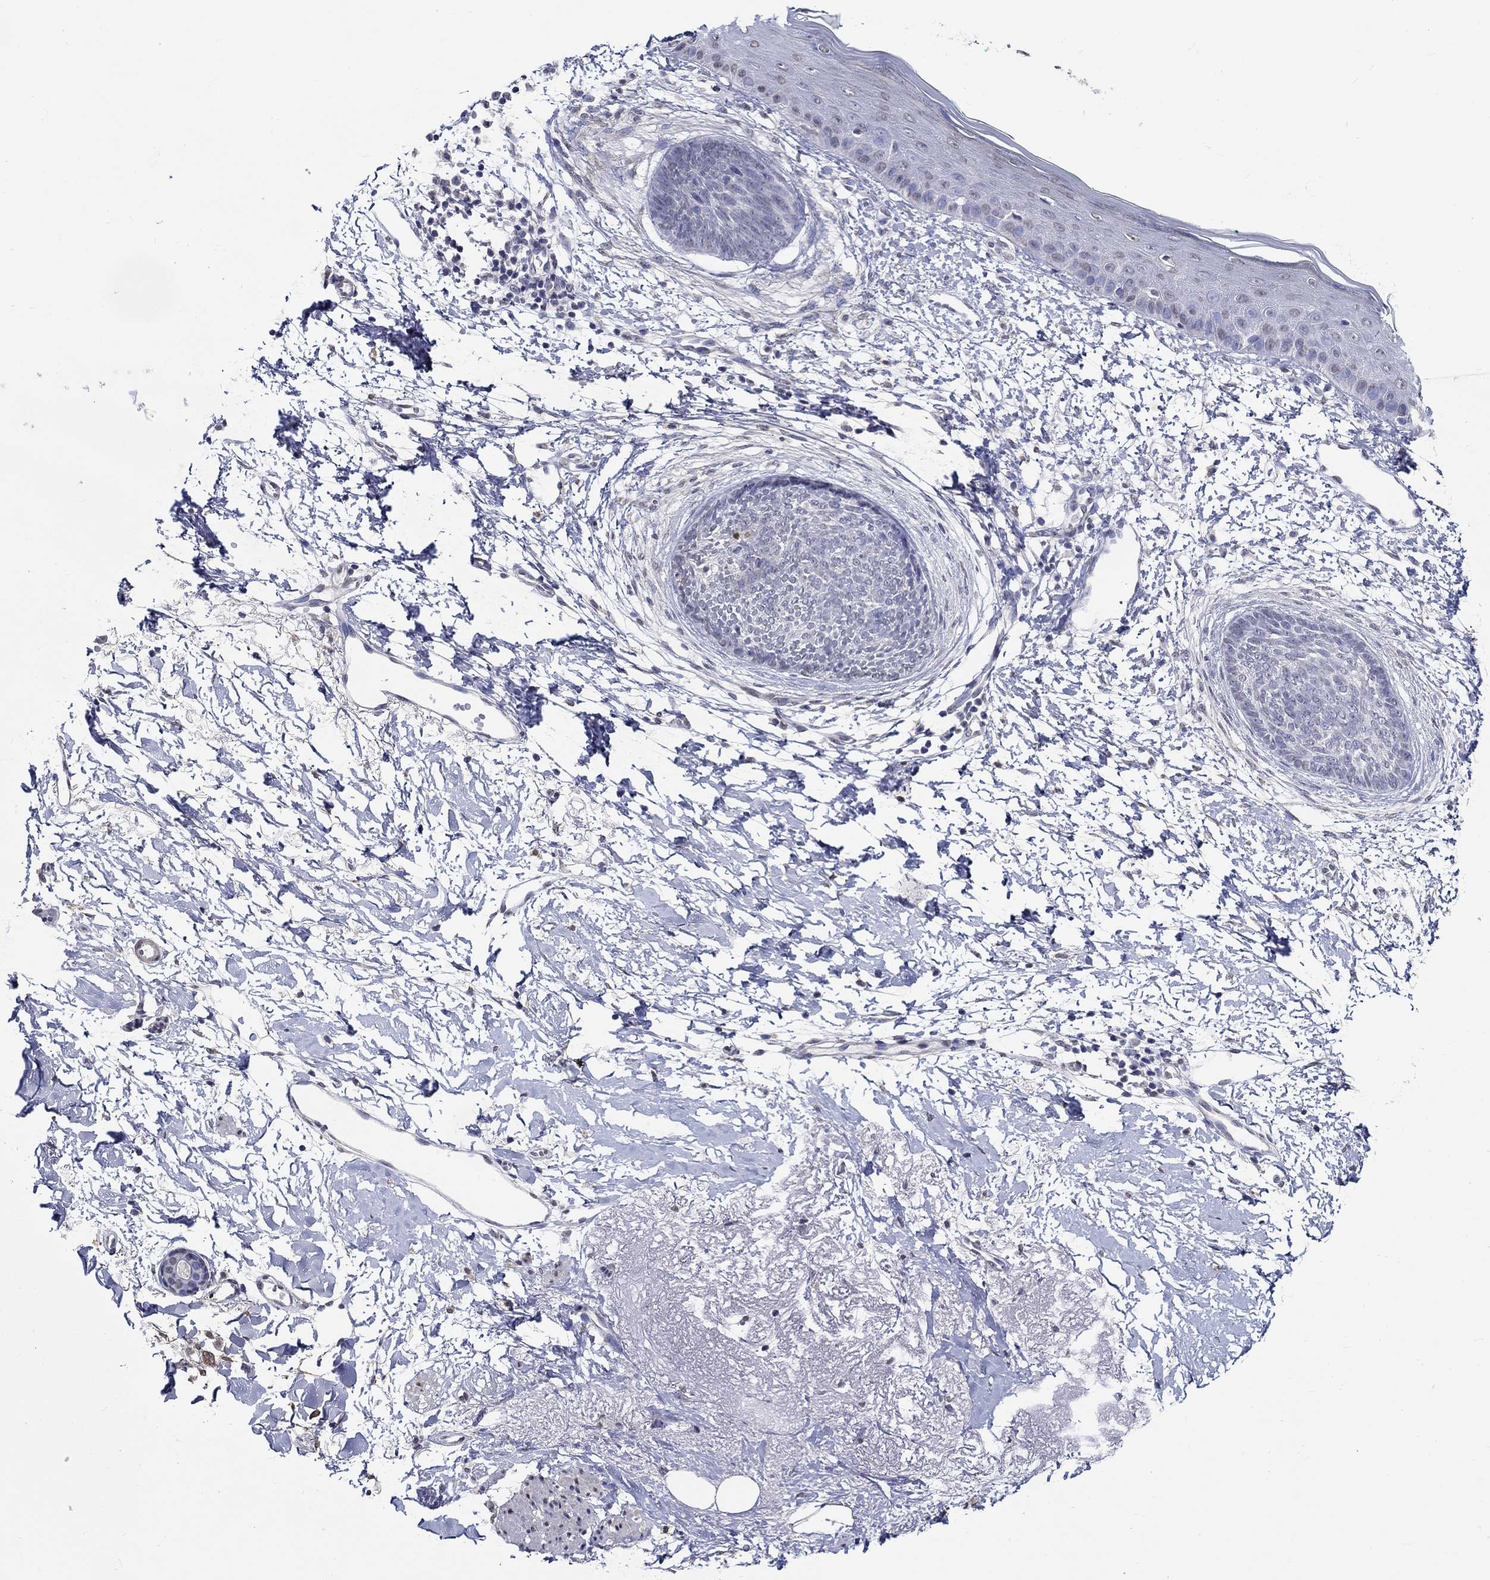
{"staining": {"intensity": "negative", "quantity": "none", "location": "none"}, "tissue": "skin cancer", "cell_type": "Tumor cells", "image_type": "cancer", "snomed": [{"axis": "morphology", "description": "Normal tissue, NOS"}, {"axis": "morphology", "description": "Basal cell carcinoma"}, {"axis": "topography", "description": "Skin"}], "caption": "This is an immunohistochemistry (IHC) photomicrograph of skin basal cell carcinoma. There is no staining in tumor cells.", "gene": "PDE1B", "patient": {"sex": "male", "age": 84}}